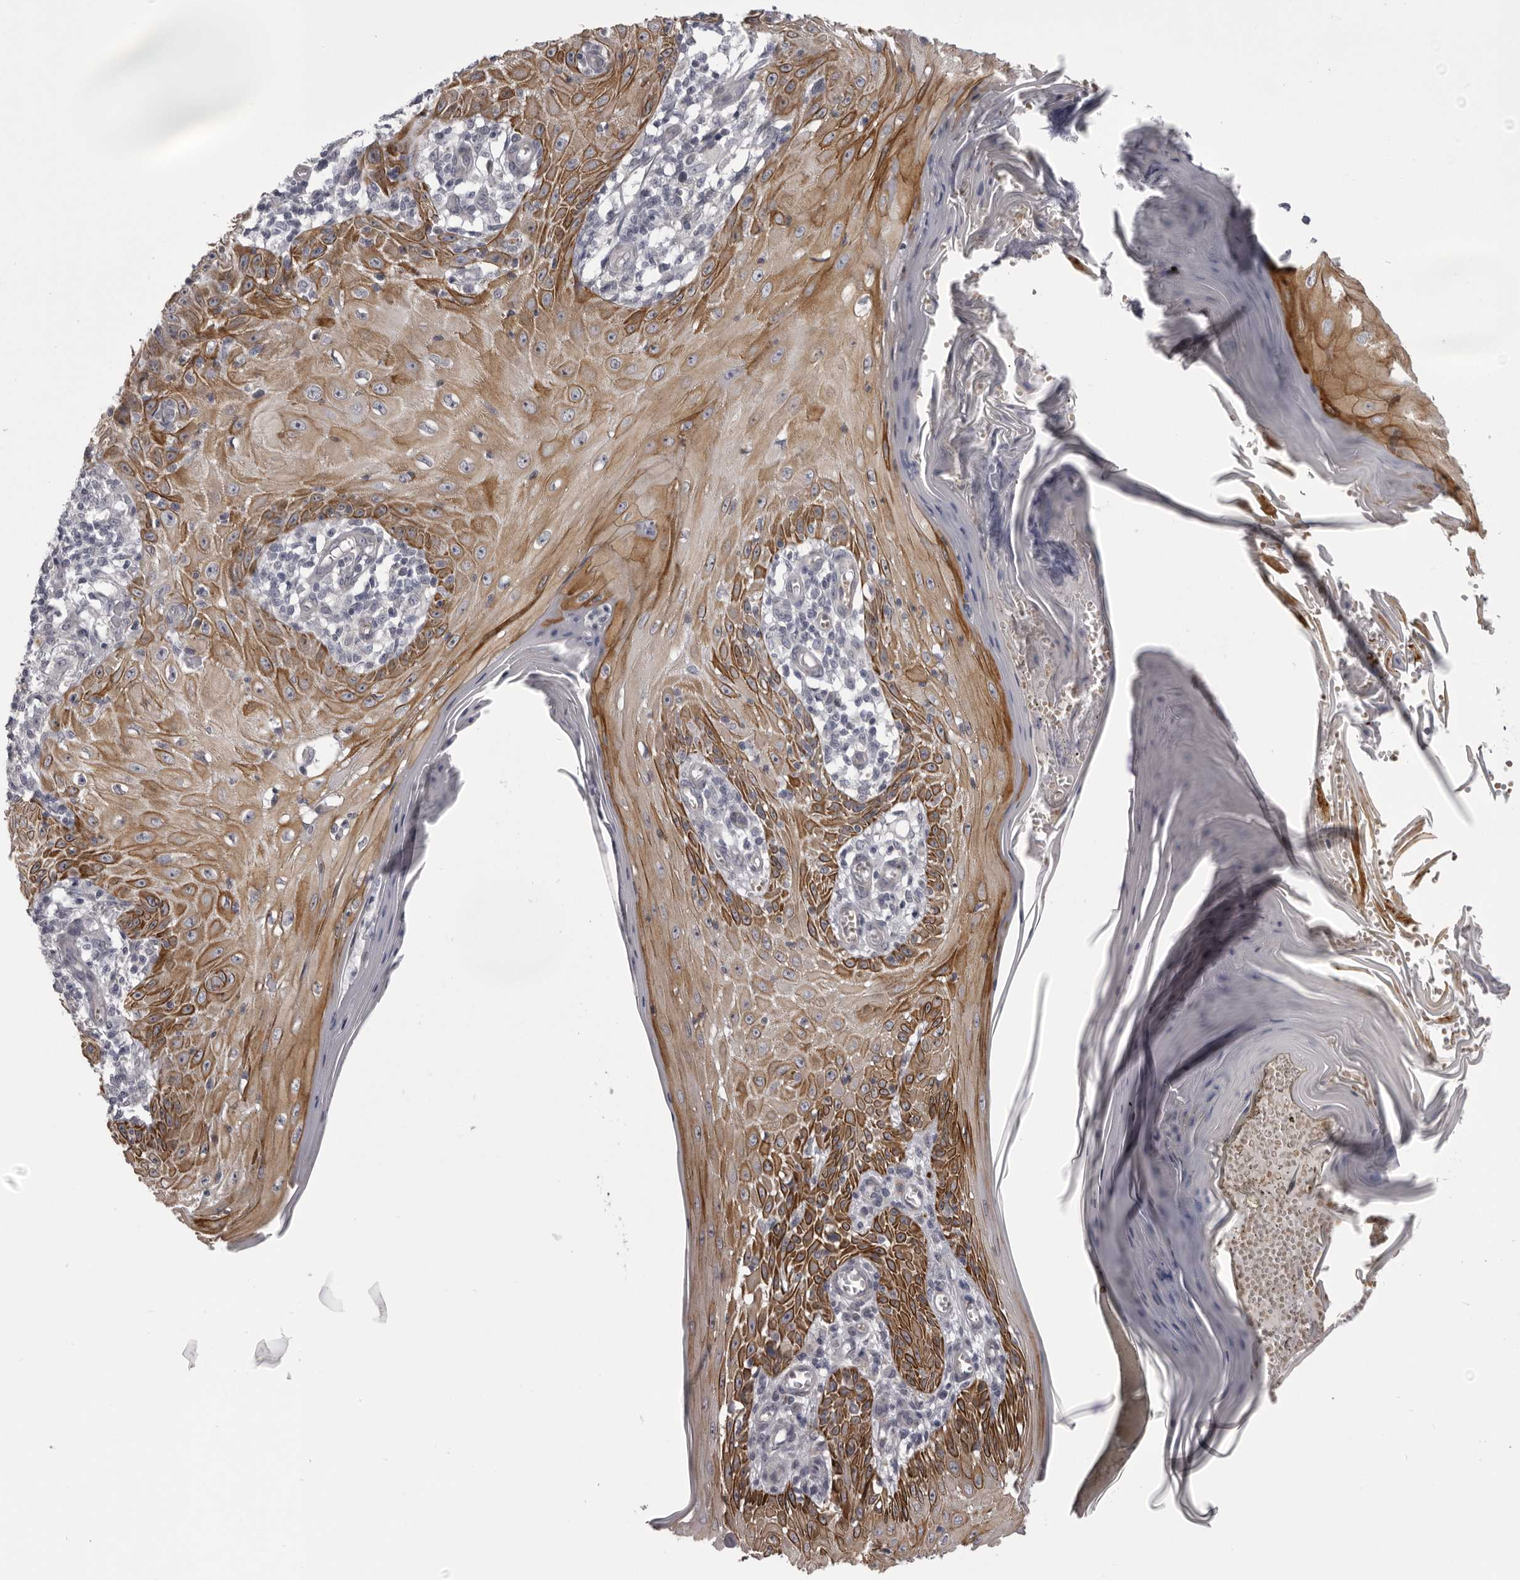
{"staining": {"intensity": "moderate", "quantity": ">75%", "location": "cytoplasmic/membranous"}, "tissue": "skin cancer", "cell_type": "Tumor cells", "image_type": "cancer", "snomed": [{"axis": "morphology", "description": "Squamous cell carcinoma, NOS"}, {"axis": "topography", "description": "Skin"}], "caption": "This photomicrograph demonstrates immunohistochemistry staining of skin squamous cell carcinoma, with medium moderate cytoplasmic/membranous positivity in about >75% of tumor cells.", "gene": "EPHA10", "patient": {"sex": "female", "age": 73}}